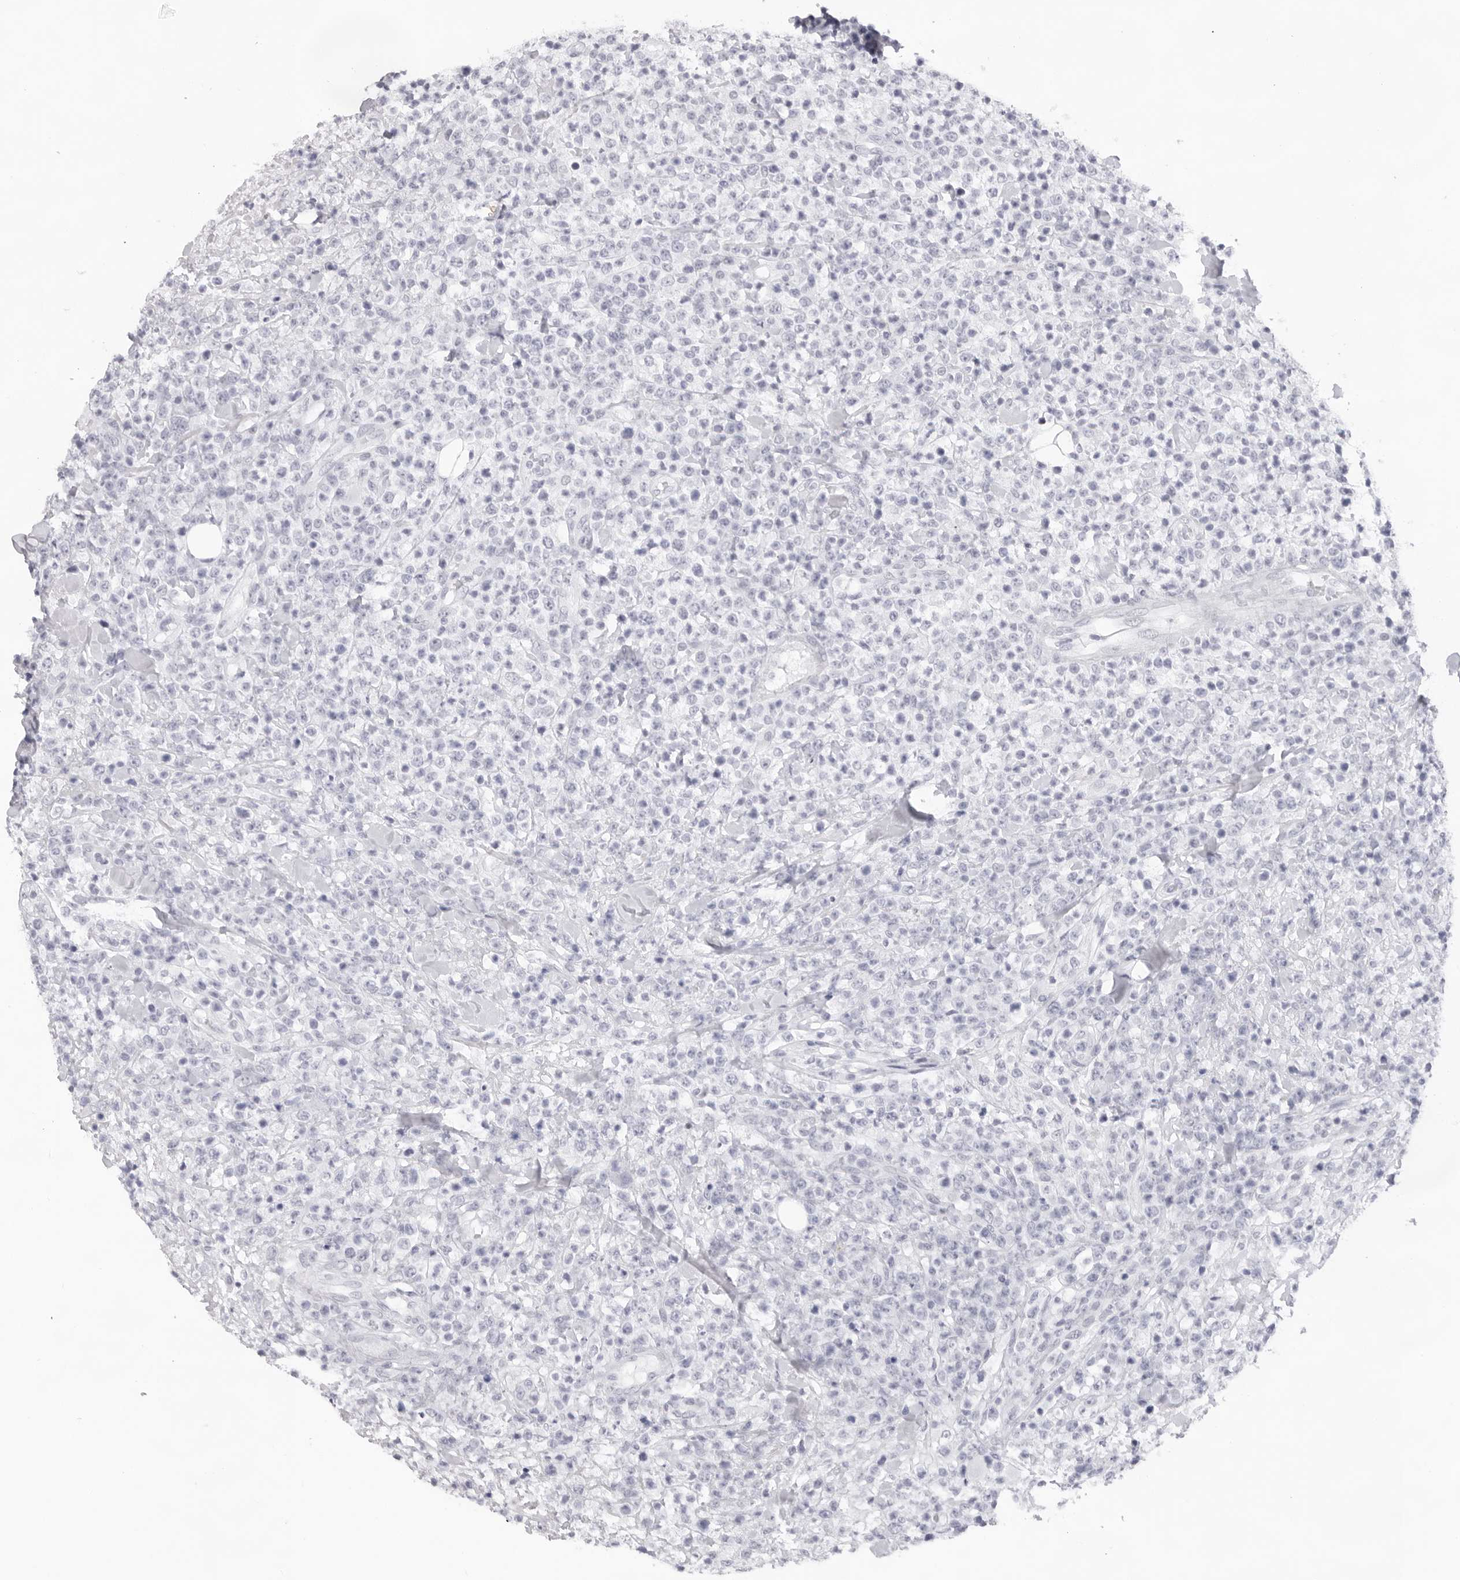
{"staining": {"intensity": "negative", "quantity": "none", "location": "none"}, "tissue": "lymphoma", "cell_type": "Tumor cells", "image_type": "cancer", "snomed": [{"axis": "morphology", "description": "Malignant lymphoma, non-Hodgkin's type, High grade"}, {"axis": "topography", "description": "Colon"}], "caption": "Photomicrograph shows no protein expression in tumor cells of lymphoma tissue.", "gene": "KLK12", "patient": {"sex": "female", "age": 53}}